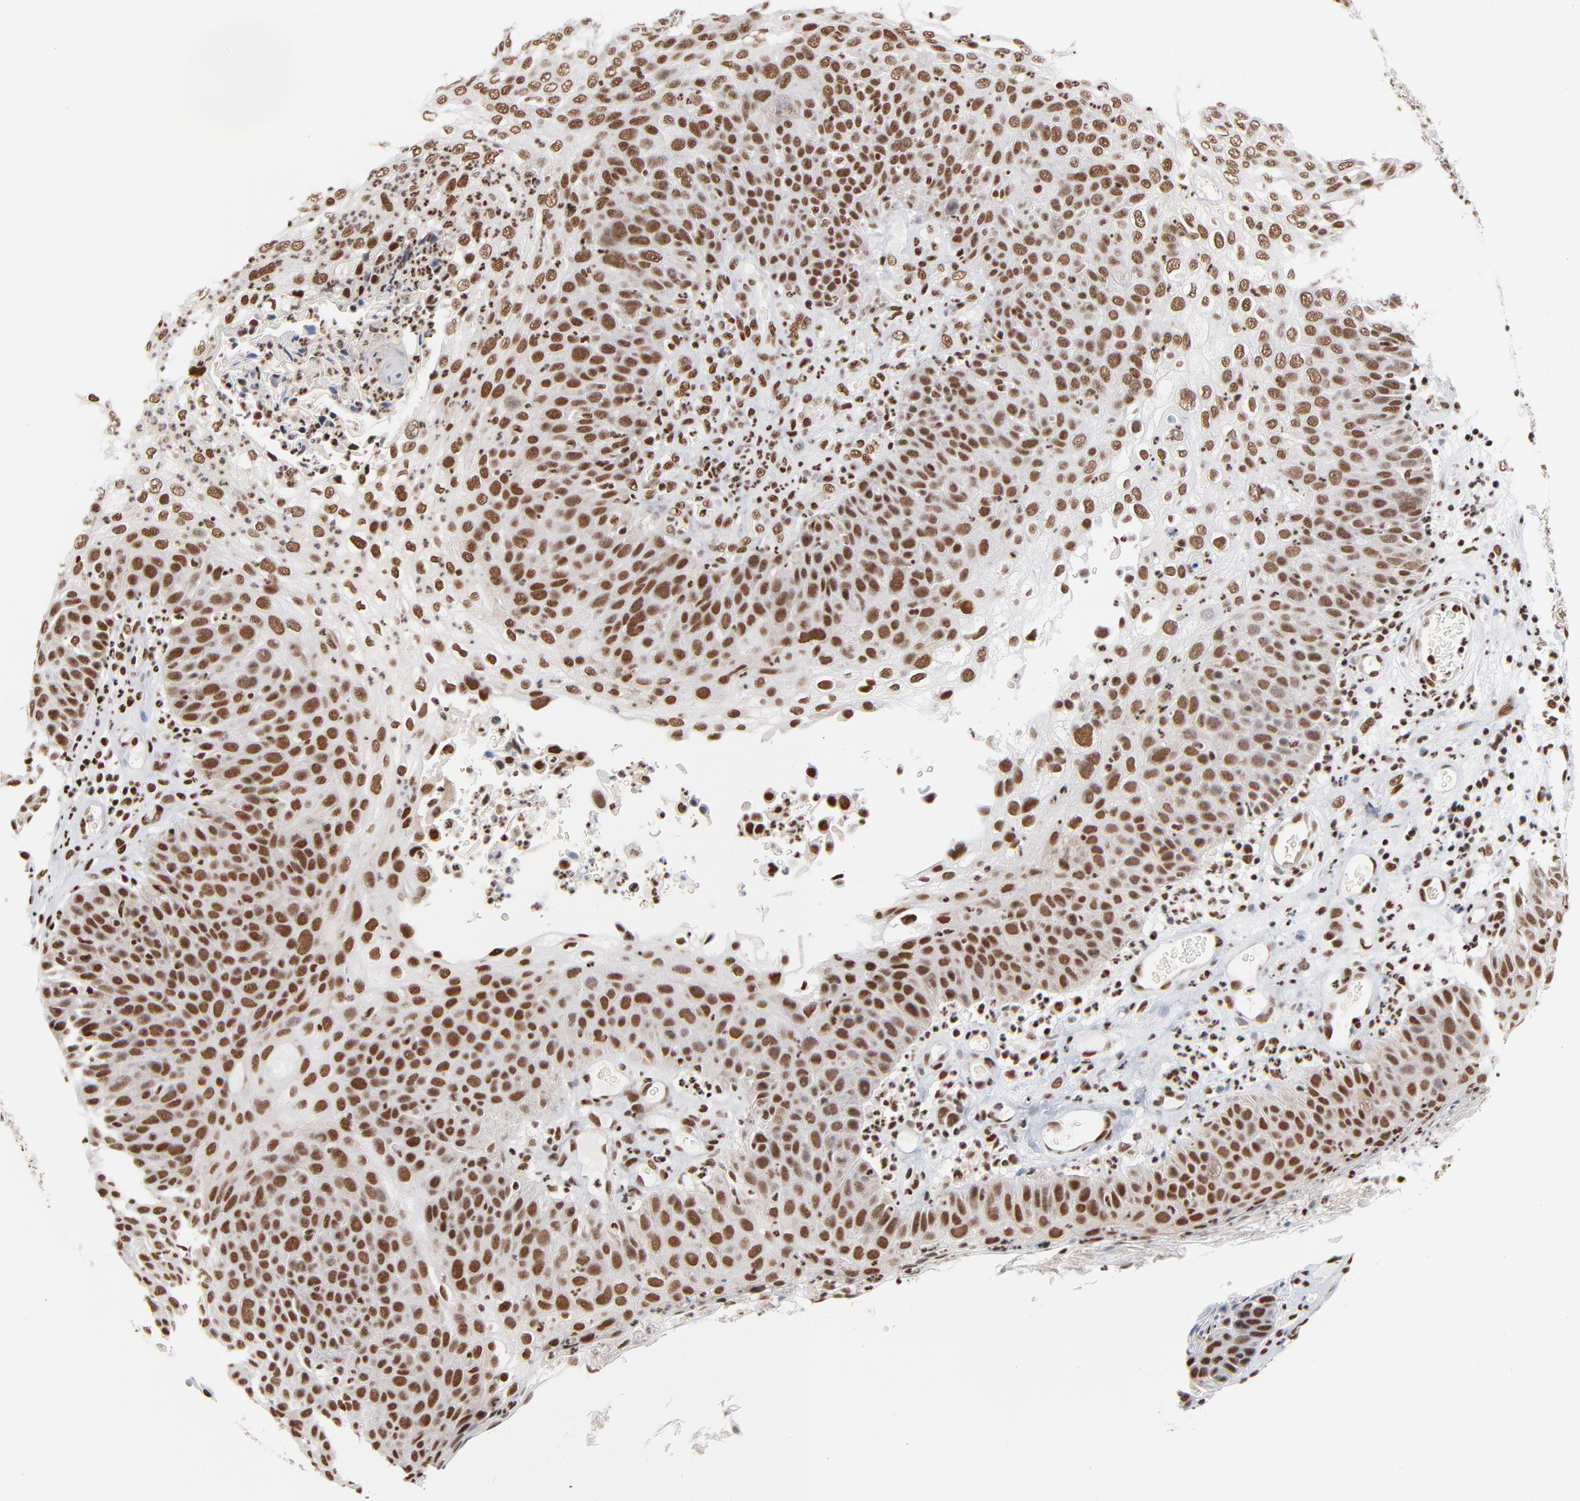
{"staining": {"intensity": "strong", "quantity": ">75%", "location": "nuclear"}, "tissue": "skin cancer", "cell_type": "Tumor cells", "image_type": "cancer", "snomed": [{"axis": "morphology", "description": "Squamous cell carcinoma, NOS"}, {"axis": "topography", "description": "Skin"}], "caption": "This image shows skin squamous cell carcinoma stained with IHC to label a protein in brown. The nuclear of tumor cells show strong positivity for the protein. Nuclei are counter-stained blue.", "gene": "CREB1", "patient": {"sex": "male", "age": 87}}